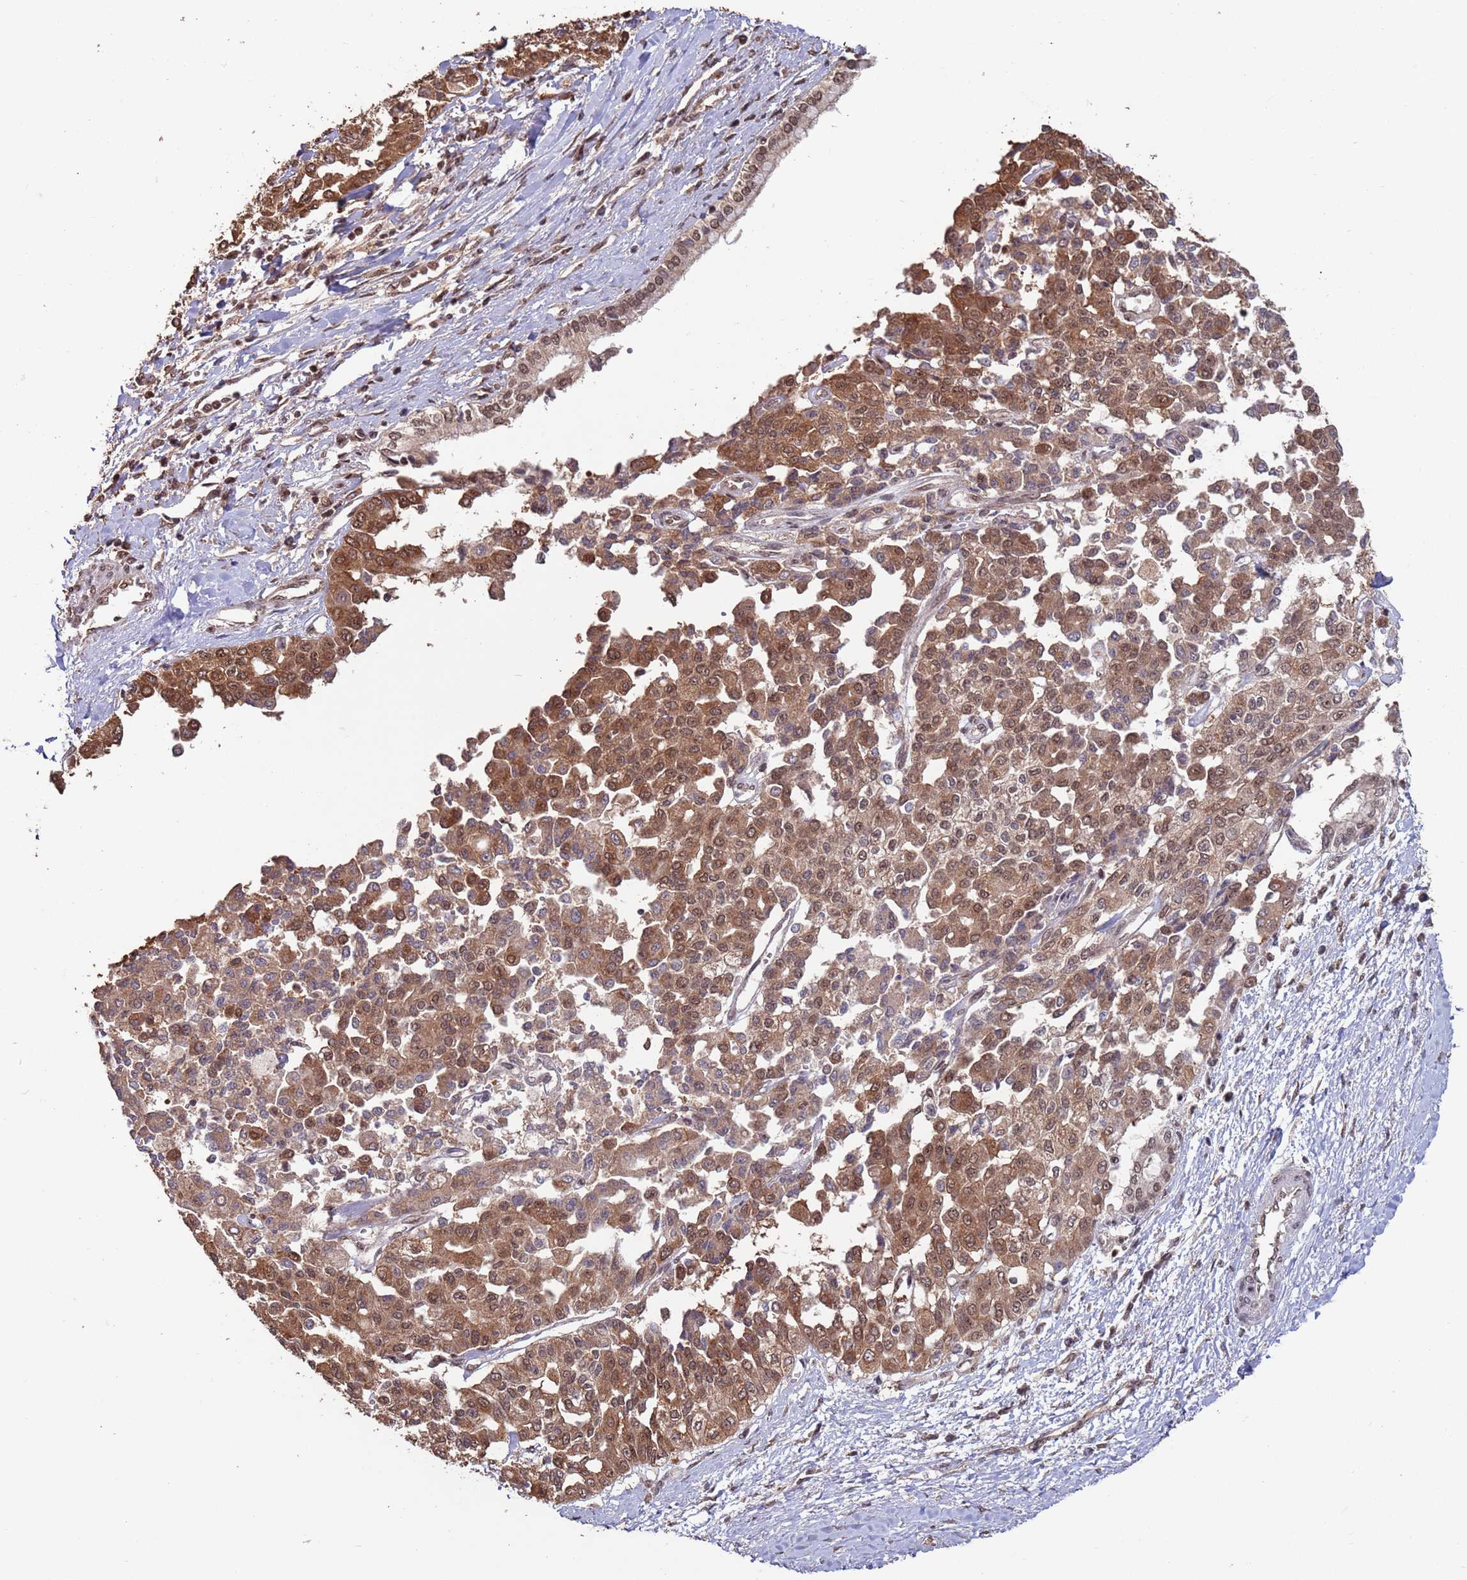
{"staining": {"intensity": "moderate", "quantity": ">75%", "location": "cytoplasmic/membranous,nuclear"}, "tissue": "liver cancer", "cell_type": "Tumor cells", "image_type": "cancer", "snomed": [{"axis": "morphology", "description": "Cholangiocarcinoma"}, {"axis": "topography", "description": "Liver"}], "caption": "Immunohistochemistry of human cholangiocarcinoma (liver) exhibits medium levels of moderate cytoplasmic/membranous and nuclear staining in about >75% of tumor cells. (DAB (3,3'-diaminobenzidine) IHC with brightfield microscopy, high magnification).", "gene": "PRR7", "patient": {"sex": "female", "age": 77}}